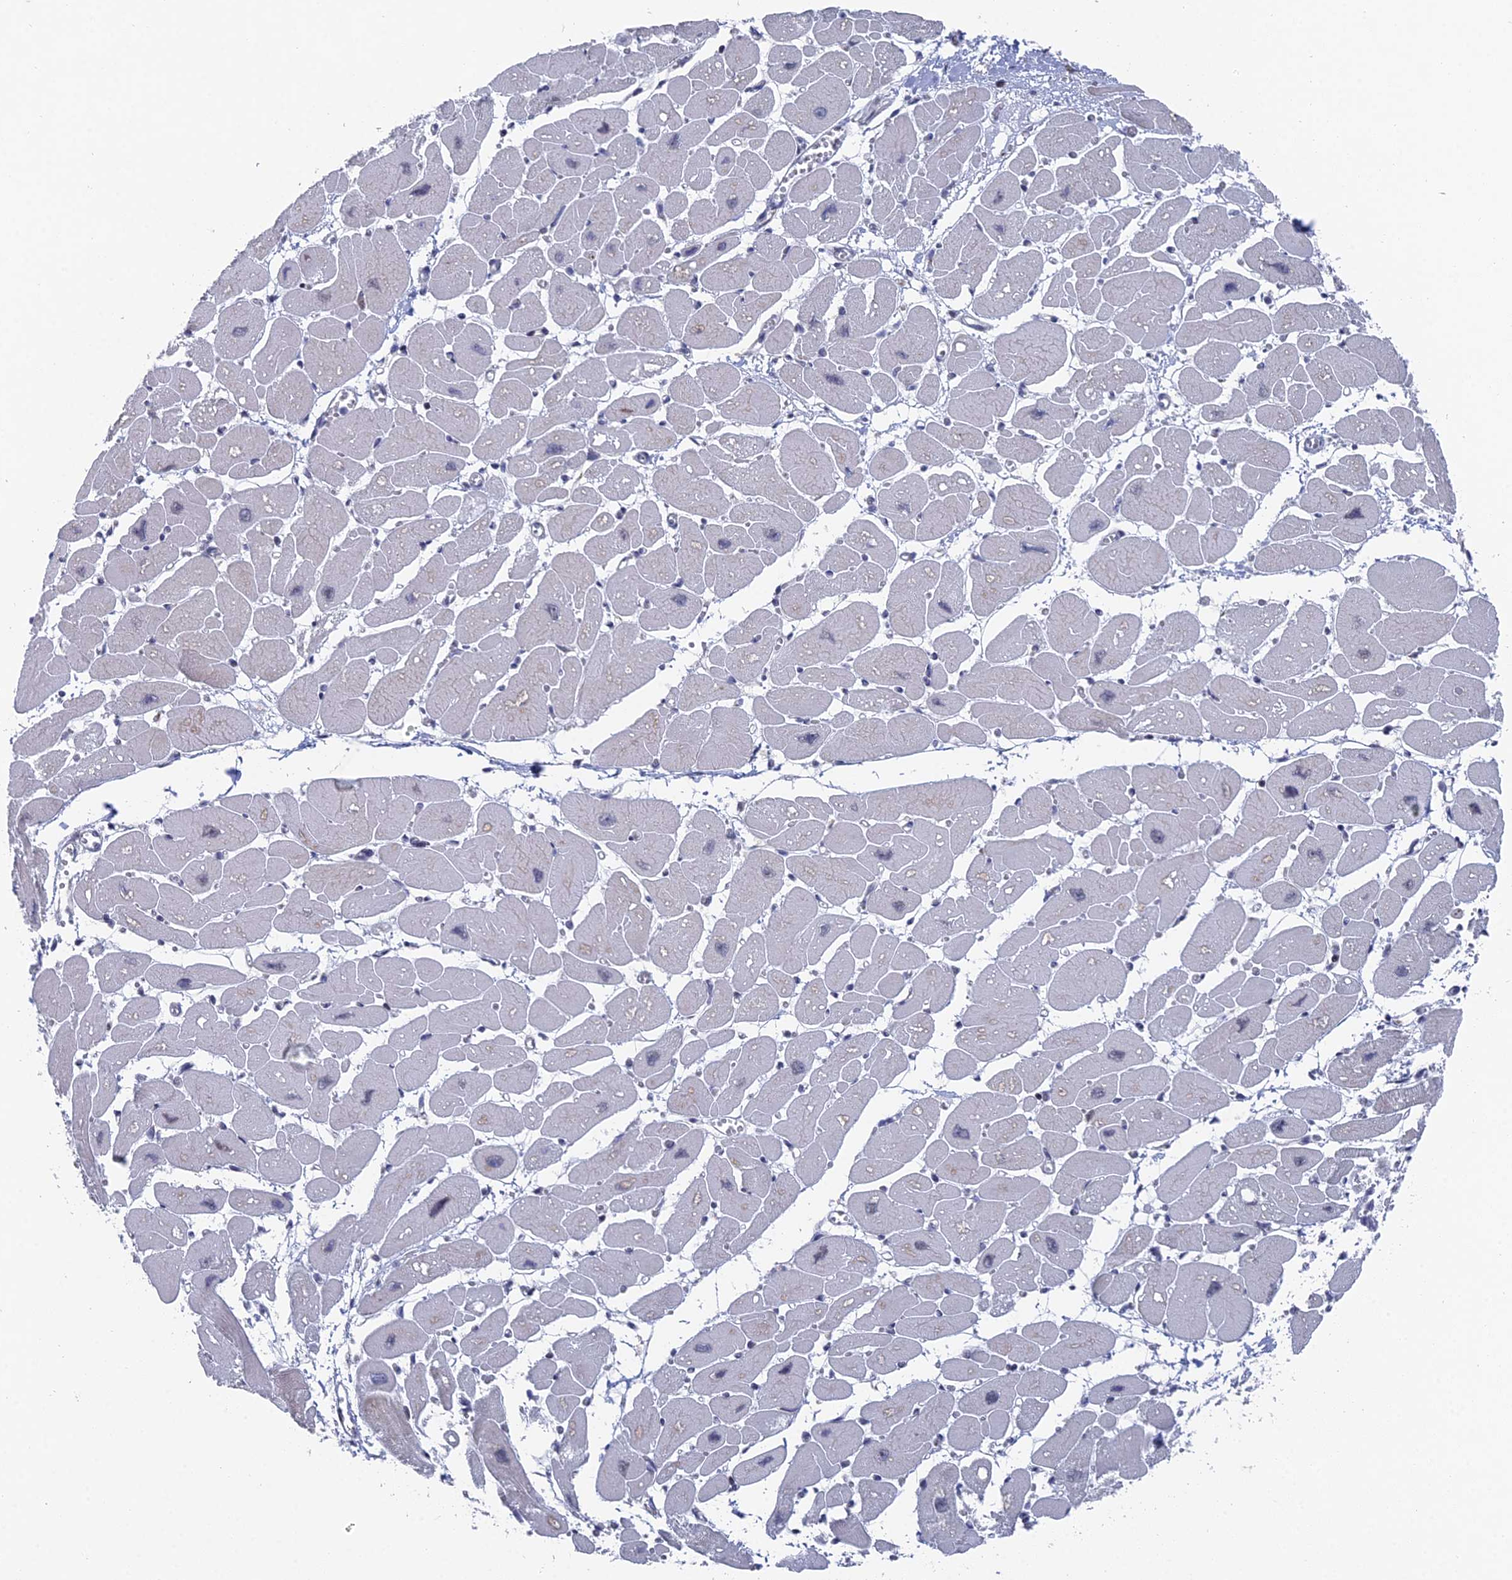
{"staining": {"intensity": "weak", "quantity": "<25%", "location": "cytoplasmic/membranous,nuclear"}, "tissue": "heart muscle", "cell_type": "Cardiomyocytes", "image_type": "normal", "snomed": [{"axis": "morphology", "description": "Normal tissue, NOS"}, {"axis": "topography", "description": "Heart"}], "caption": "Human heart muscle stained for a protein using IHC demonstrates no positivity in cardiomyocytes.", "gene": "FHIP2A", "patient": {"sex": "female", "age": 54}}